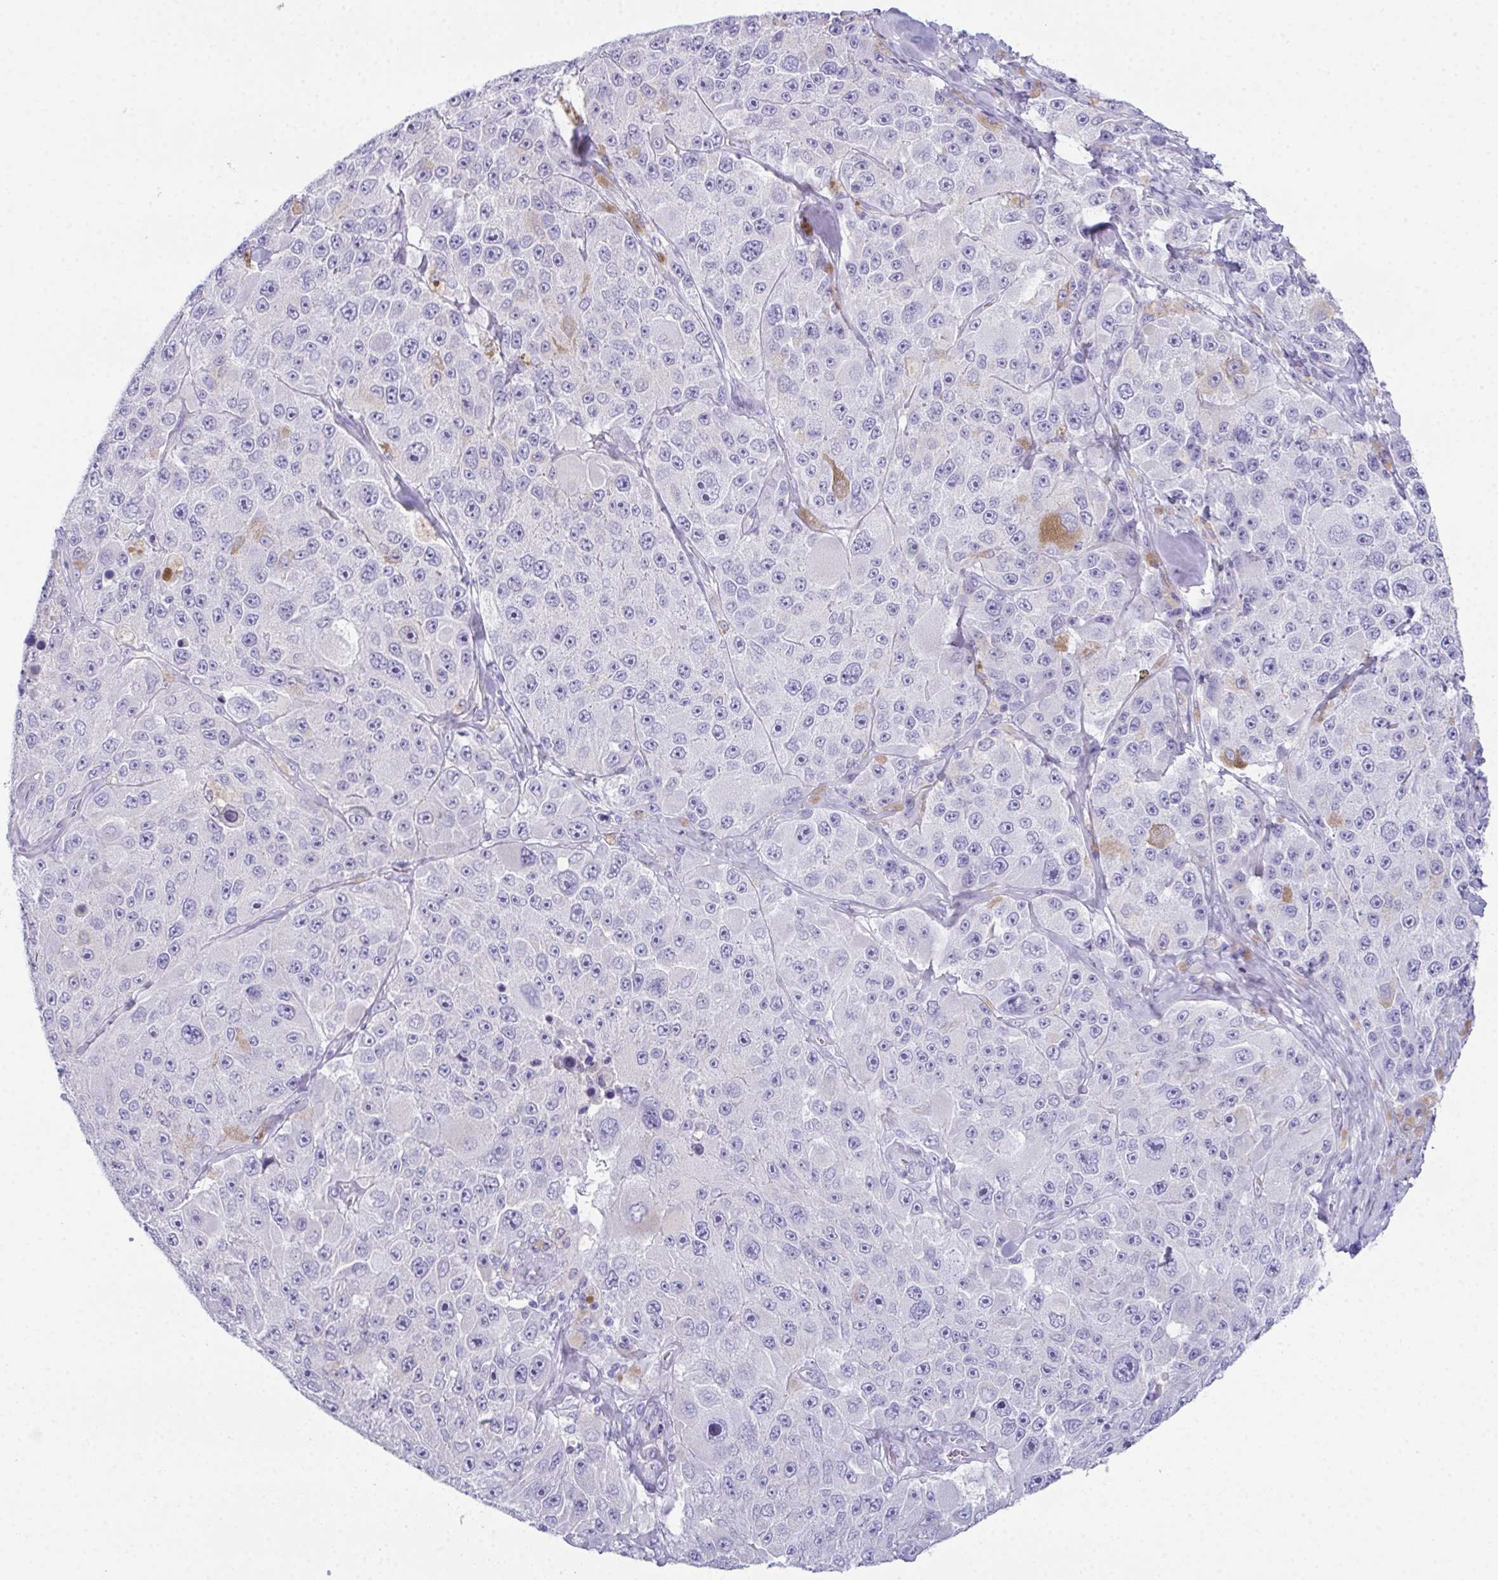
{"staining": {"intensity": "negative", "quantity": "none", "location": "none"}, "tissue": "melanoma", "cell_type": "Tumor cells", "image_type": "cancer", "snomed": [{"axis": "morphology", "description": "Malignant melanoma, Metastatic site"}, {"axis": "topography", "description": "Lymph node"}], "caption": "Protein analysis of melanoma displays no significant positivity in tumor cells.", "gene": "TEX19", "patient": {"sex": "male", "age": 62}}